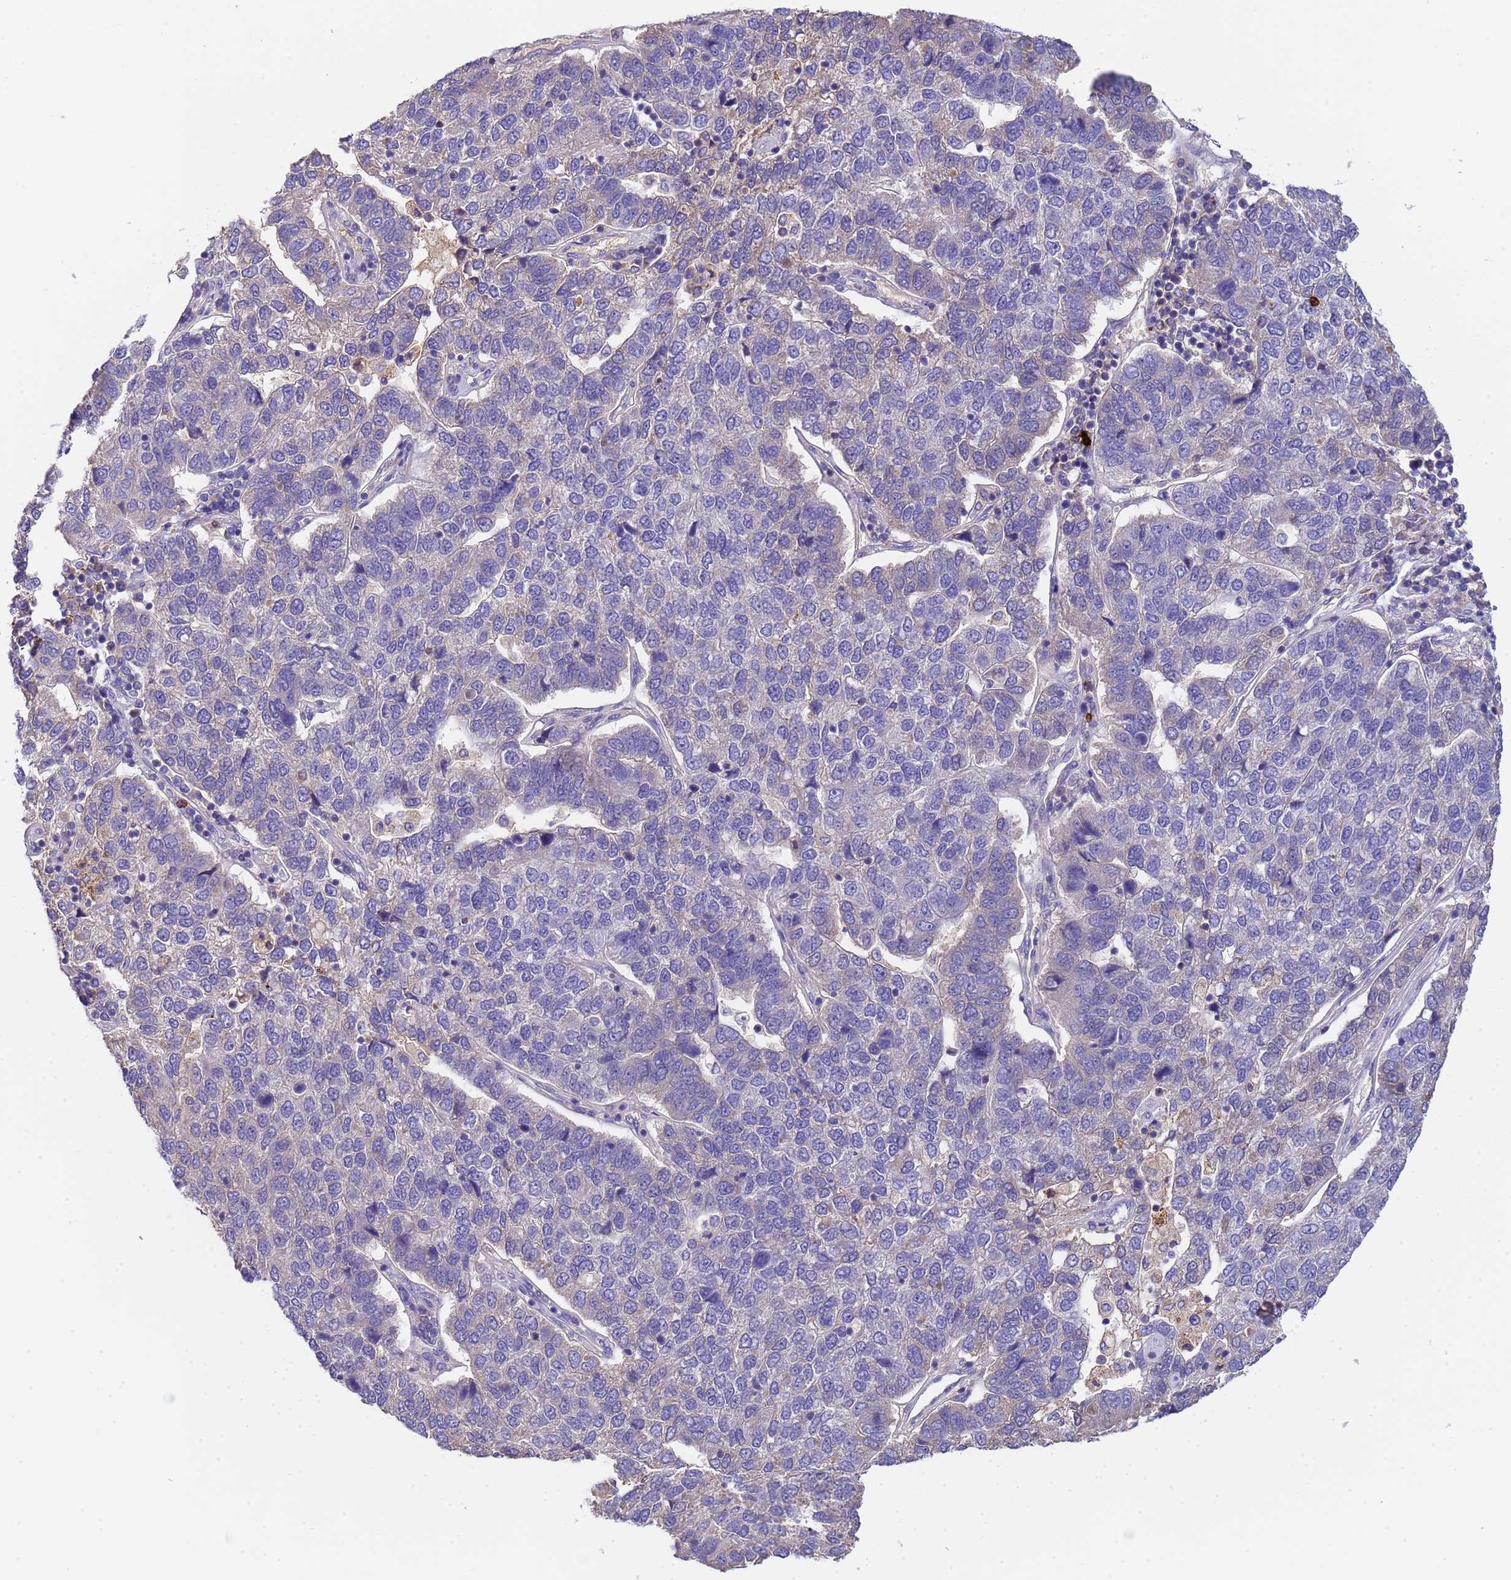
{"staining": {"intensity": "negative", "quantity": "none", "location": "none"}, "tissue": "pancreatic cancer", "cell_type": "Tumor cells", "image_type": "cancer", "snomed": [{"axis": "morphology", "description": "Adenocarcinoma, NOS"}, {"axis": "topography", "description": "Pancreas"}], "caption": "An immunohistochemistry (IHC) micrograph of pancreatic cancer is shown. There is no staining in tumor cells of pancreatic cancer.", "gene": "SLC24A3", "patient": {"sex": "female", "age": 61}}